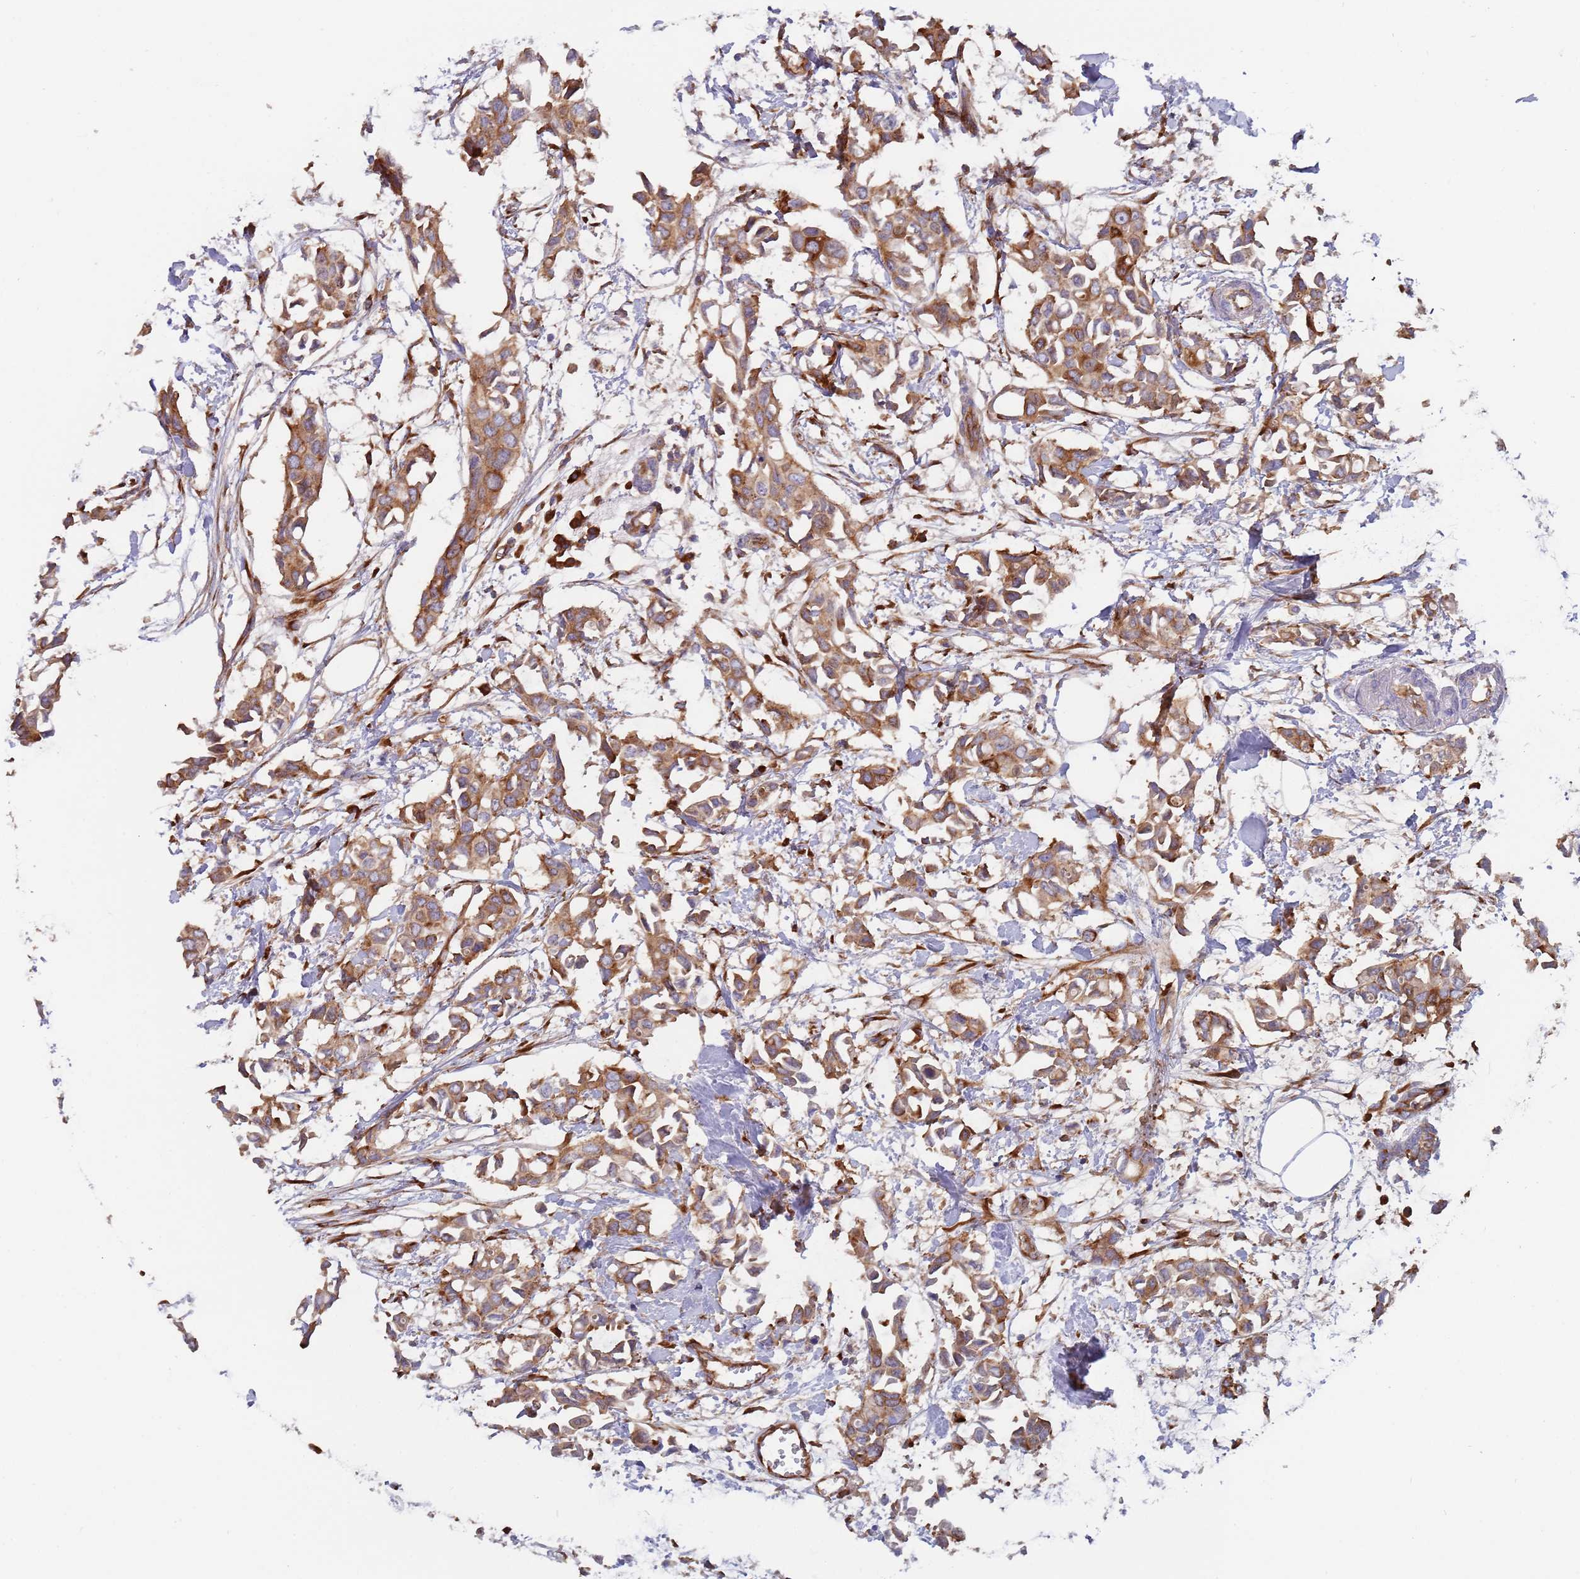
{"staining": {"intensity": "moderate", "quantity": ">75%", "location": "cytoplasmic/membranous"}, "tissue": "breast cancer", "cell_type": "Tumor cells", "image_type": "cancer", "snomed": [{"axis": "morphology", "description": "Duct carcinoma"}, {"axis": "topography", "description": "Breast"}], "caption": "Protein analysis of breast intraductal carcinoma tissue reveals moderate cytoplasmic/membranous positivity in about >75% of tumor cells.", "gene": "ZNF844", "patient": {"sex": "female", "age": 41}}